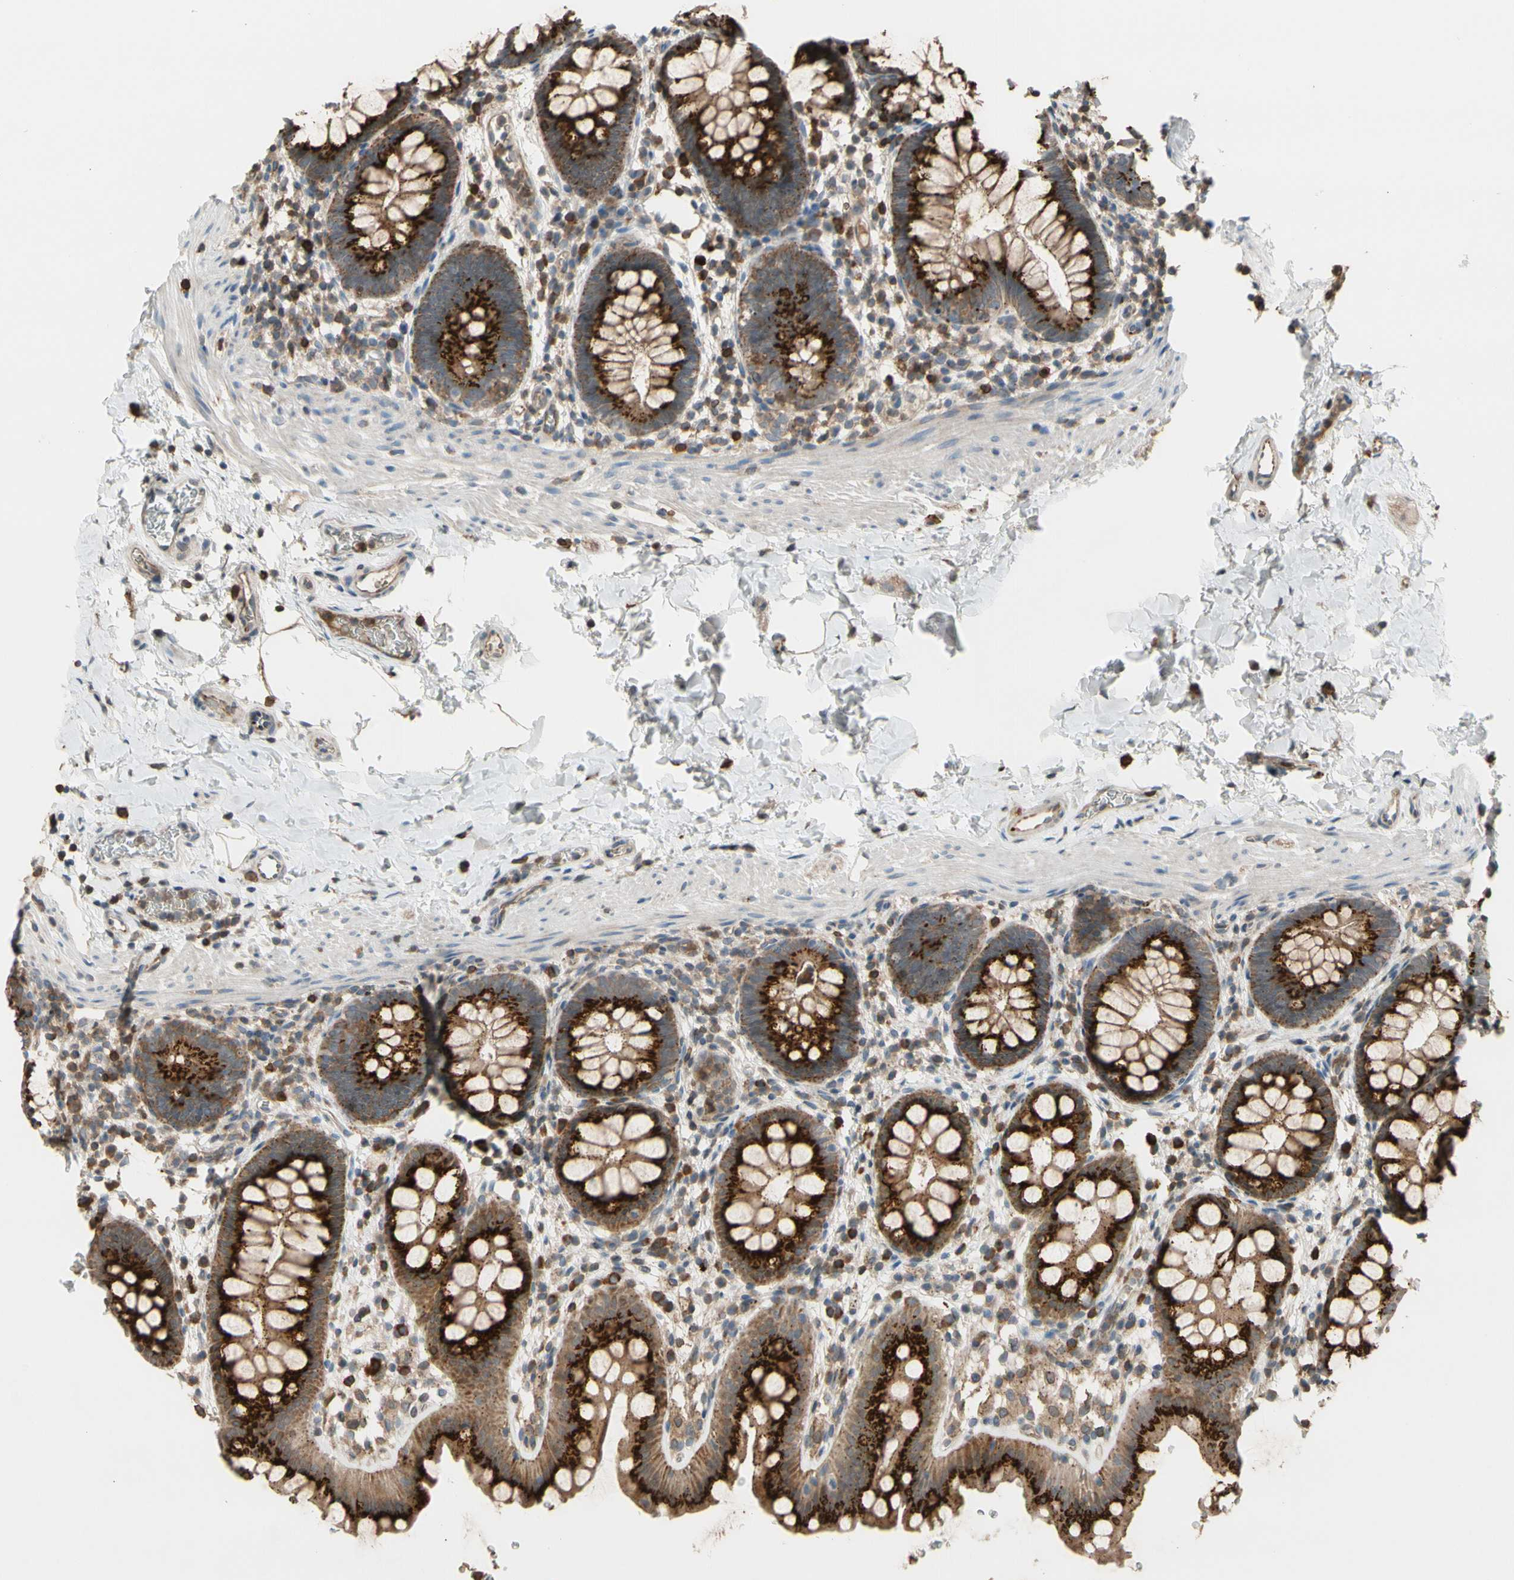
{"staining": {"intensity": "strong", "quantity": ">75%", "location": "cytoplasmic/membranous"}, "tissue": "rectum", "cell_type": "Glandular cells", "image_type": "normal", "snomed": [{"axis": "morphology", "description": "Normal tissue, NOS"}, {"axis": "topography", "description": "Rectum"}], "caption": "Glandular cells demonstrate high levels of strong cytoplasmic/membranous staining in about >75% of cells in unremarkable rectum.", "gene": "GALNT5", "patient": {"sex": "female", "age": 24}}